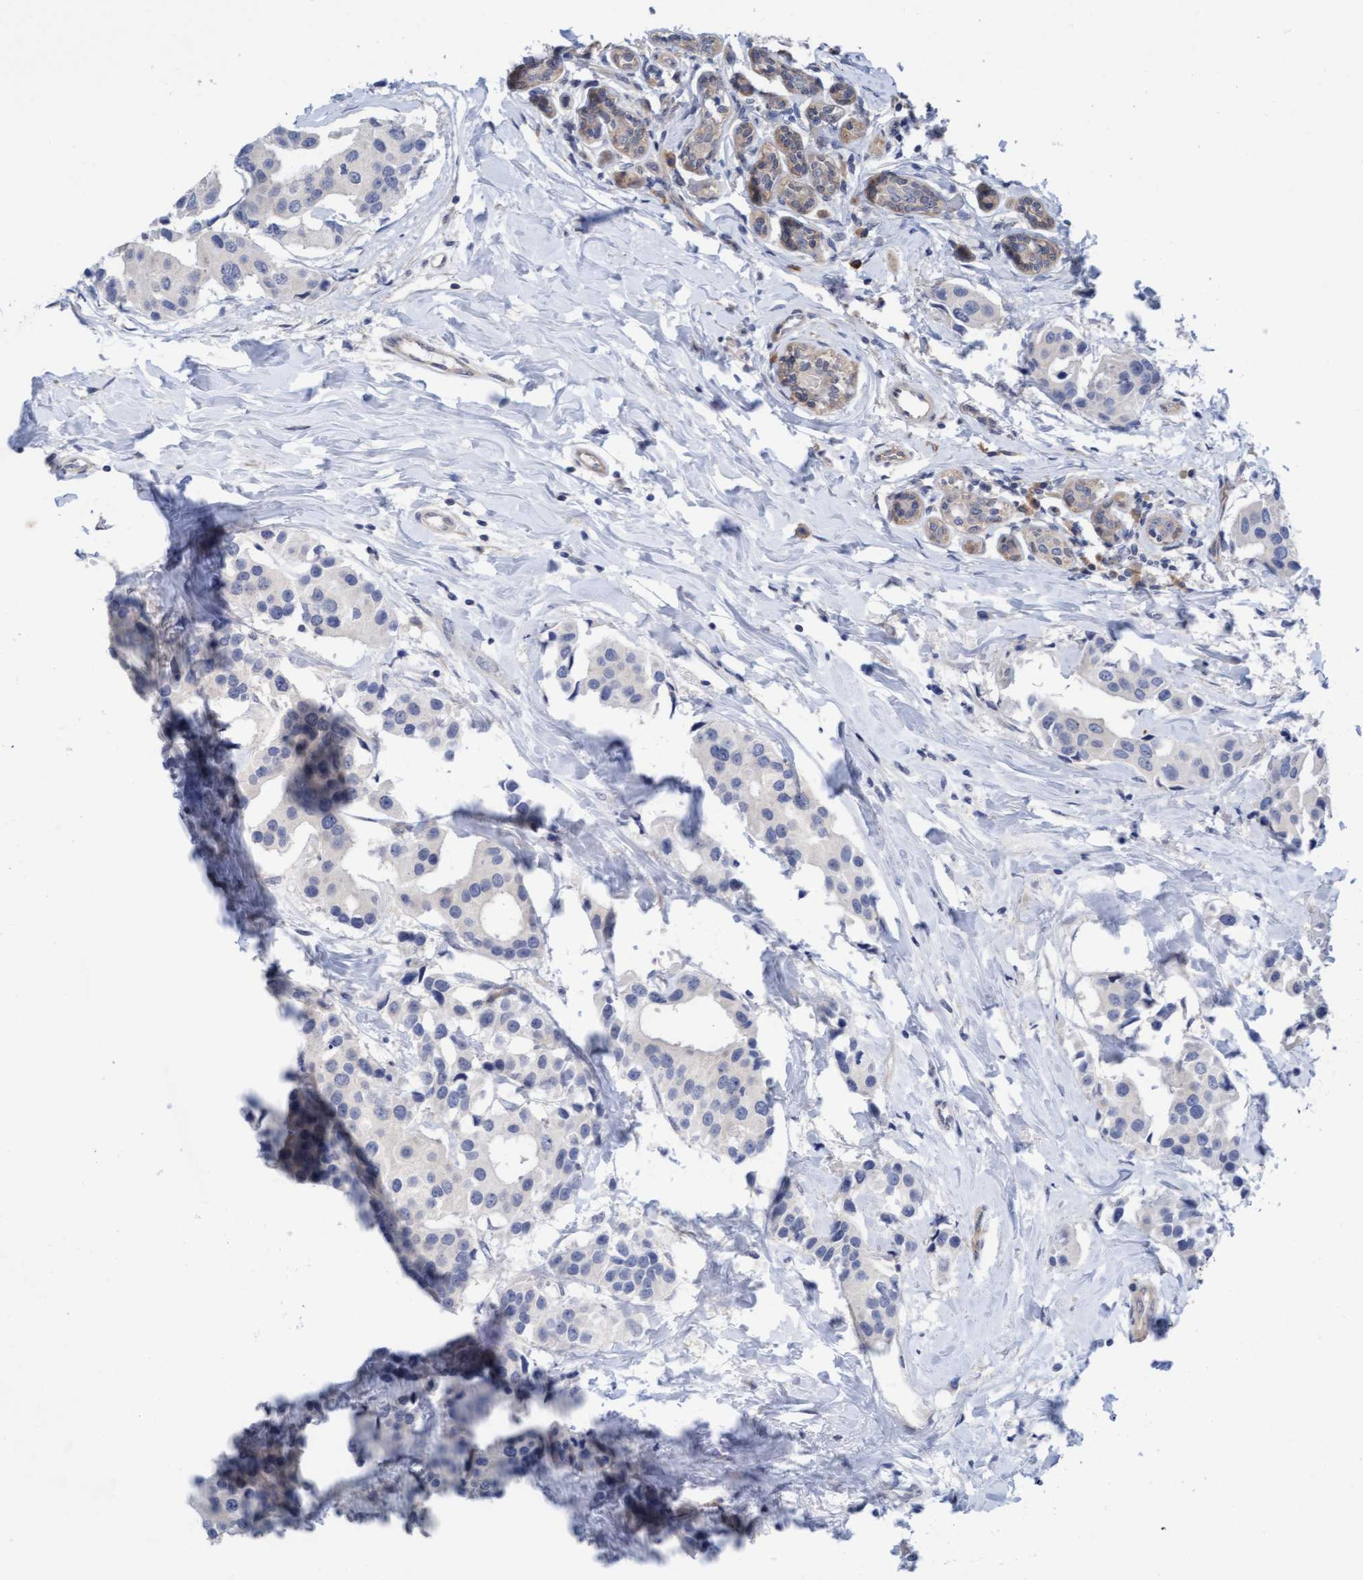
{"staining": {"intensity": "negative", "quantity": "none", "location": "none"}, "tissue": "breast cancer", "cell_type": "Tumor cells", "image_type": "cancer", "snomed": [{"axis": "morphology", "description": "Normal tissue, NOS"}, {"axis": "morphology", "description": "Duct carcinoma"}, {"axis": "topography", "description": "Breast"}], "caption": "Breast cancer (infiltrating ductal carcinoma) was stained to show a protein in brown. There is no significant expression in tumor cells.", "gene": "PLCD1", "patient": {"sex": "female", "age": 39}}